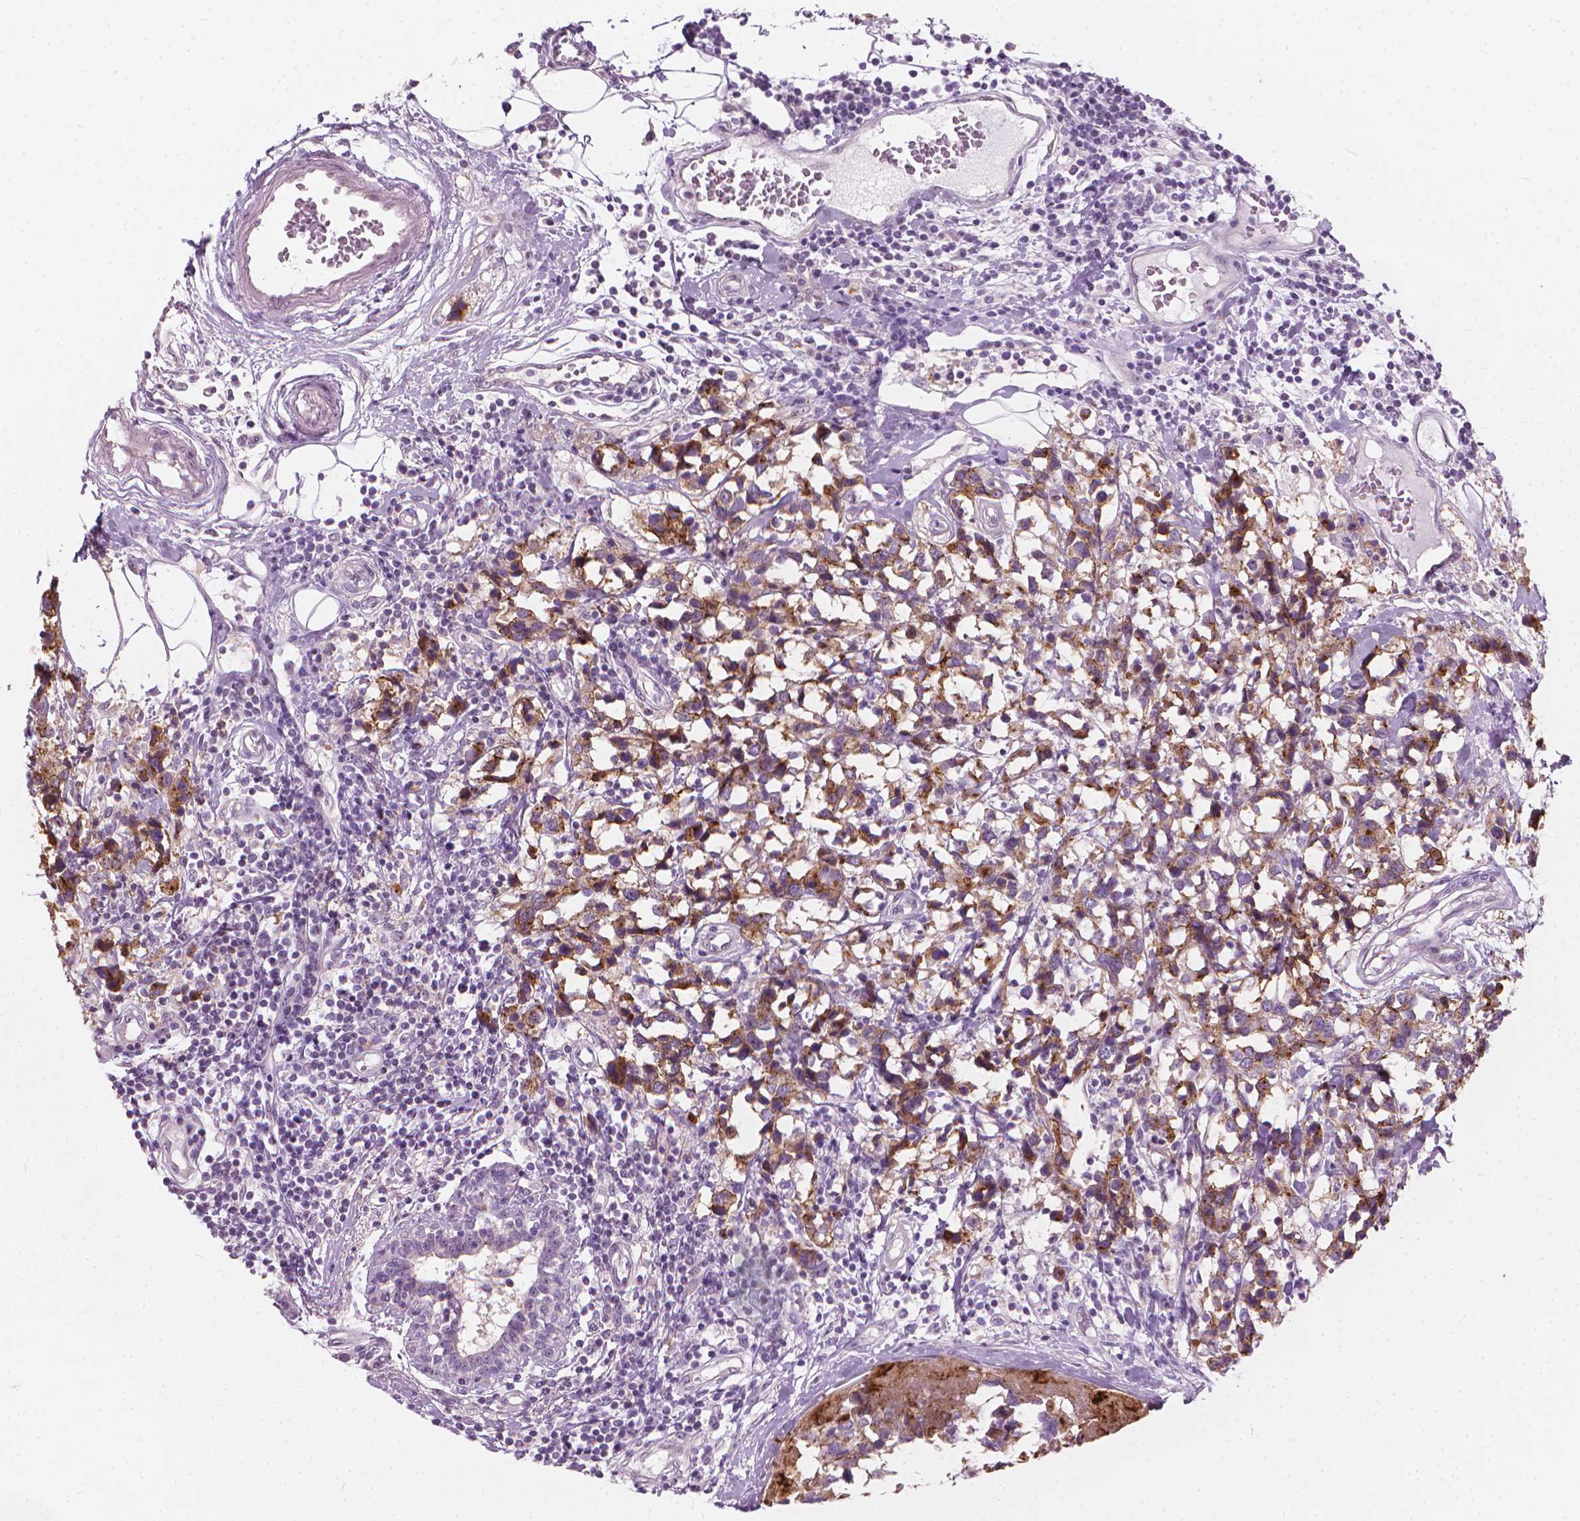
{"staining": {"intensity": "moderate", "quantity": "25%-75%", "location": "cytoplasmic/membranous"}, "tissue": "breast cancer", "cell_type": "Tumor cells", "image_type": "cancer", "snomed": [{"axis": "morphology", "description": "Lobular carcinoma"}, {"axis": "topography", "description": "Breast"}], "caption": "This histopathology image demonstrates breast cancer stained with IHC to label a protein in brown. The cytoplasmic/membranous of tumor cells show moderate positivity for the protein. Nuclei are counter-stained blue.", "gene": "GPRC5A", "patient": {"sex": "female", "age": 59}}